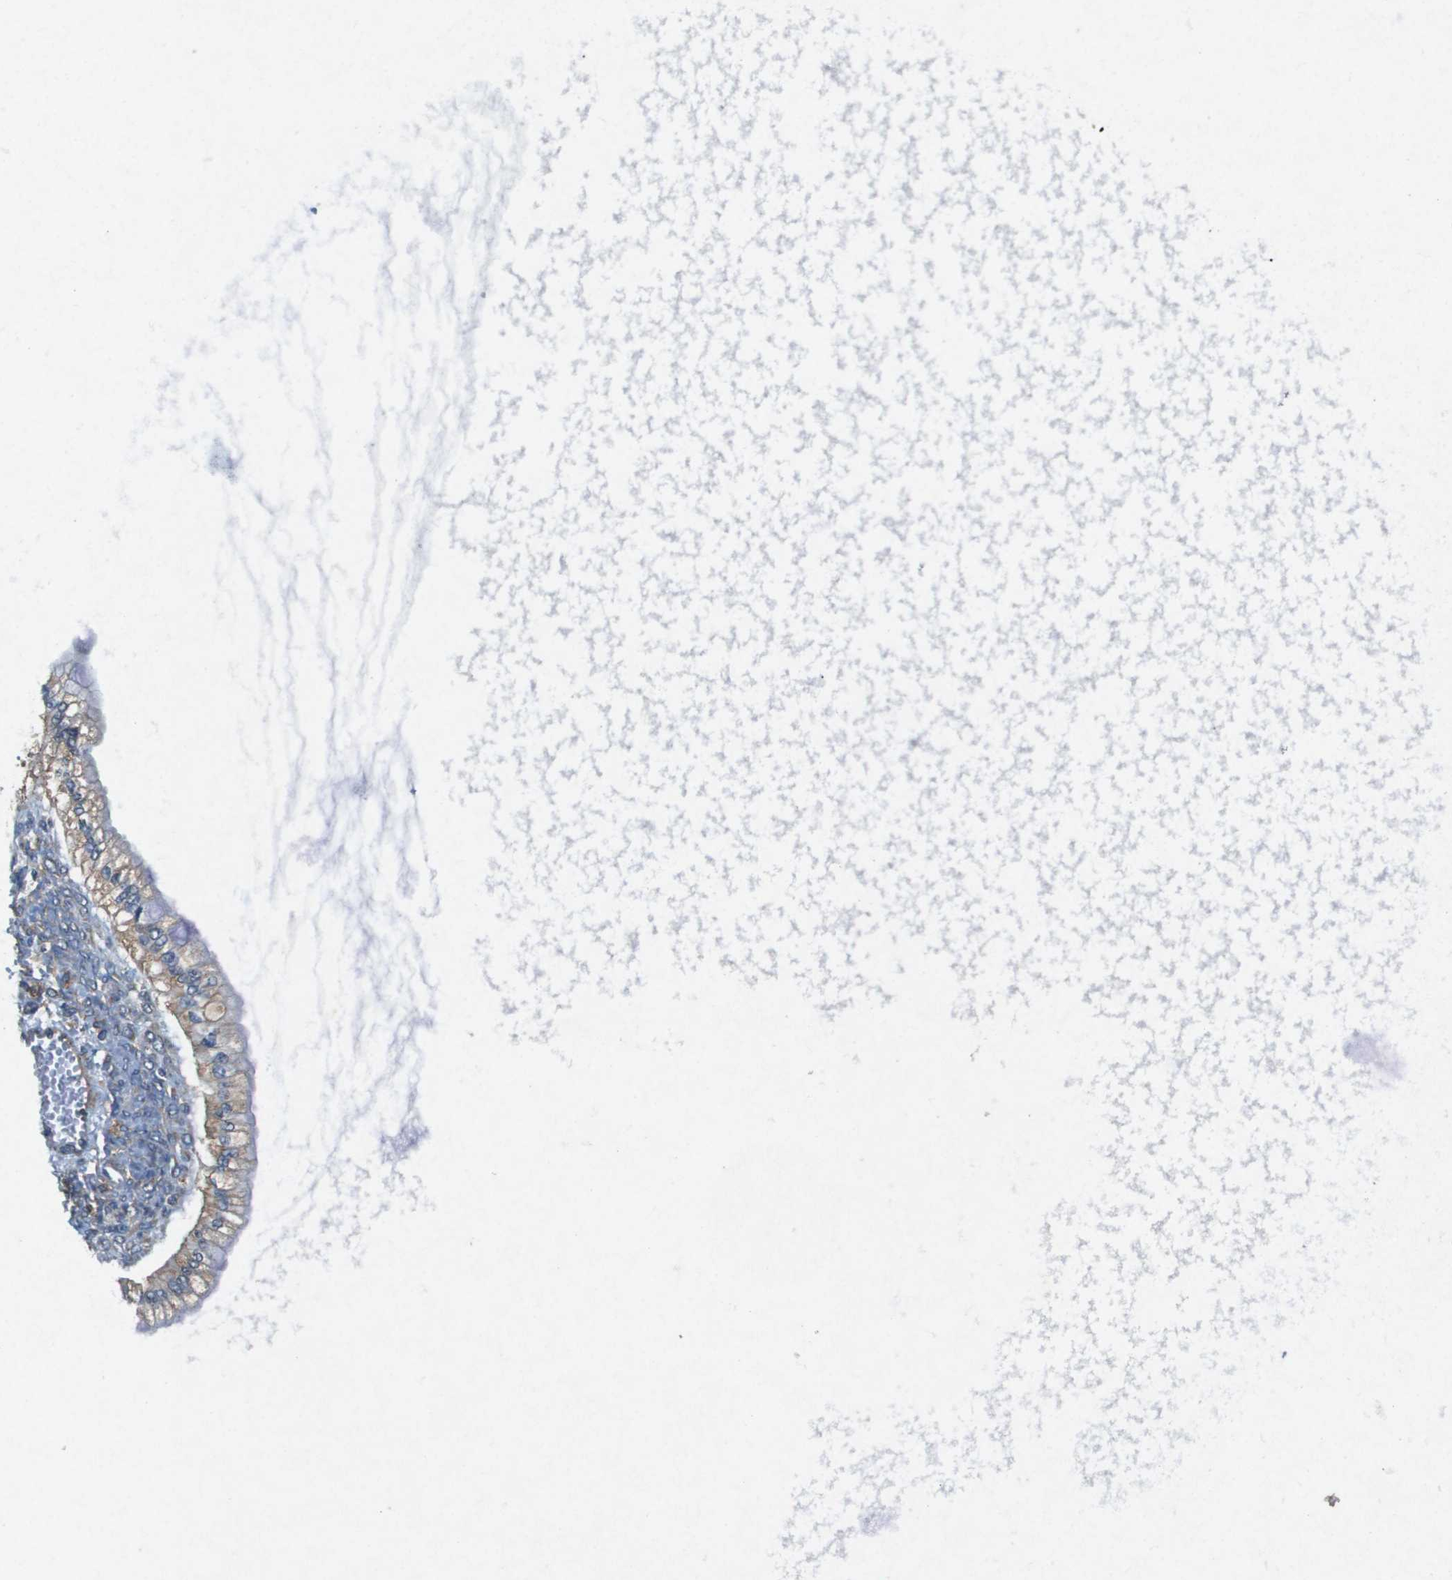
{"staining": {"intensity": "weak", "quantity": "25%-75%", "location": "cytoplasmic/membranous"}, "tissue": "ovarian cancer", "cell_type": "Tumor cells", "image_type": "cancer", "snomed": [{"axis": "morphology", "description": "Cystadenocarcinoma, mucinous, NOS"}, {"axis": "topography", "description": "Ovary"}], "caption": "A photomicrograph of human ovarian cancer stained for a protein demonstrates weak cytoplasmic/membranous brown staining in tumor cells. (DAB (3,3'-diaminobenzidine) IHC with brightfield microscopy, high magnification).", "gene": "PTPRT", "patient": {"sex": "female", "age": 57}}